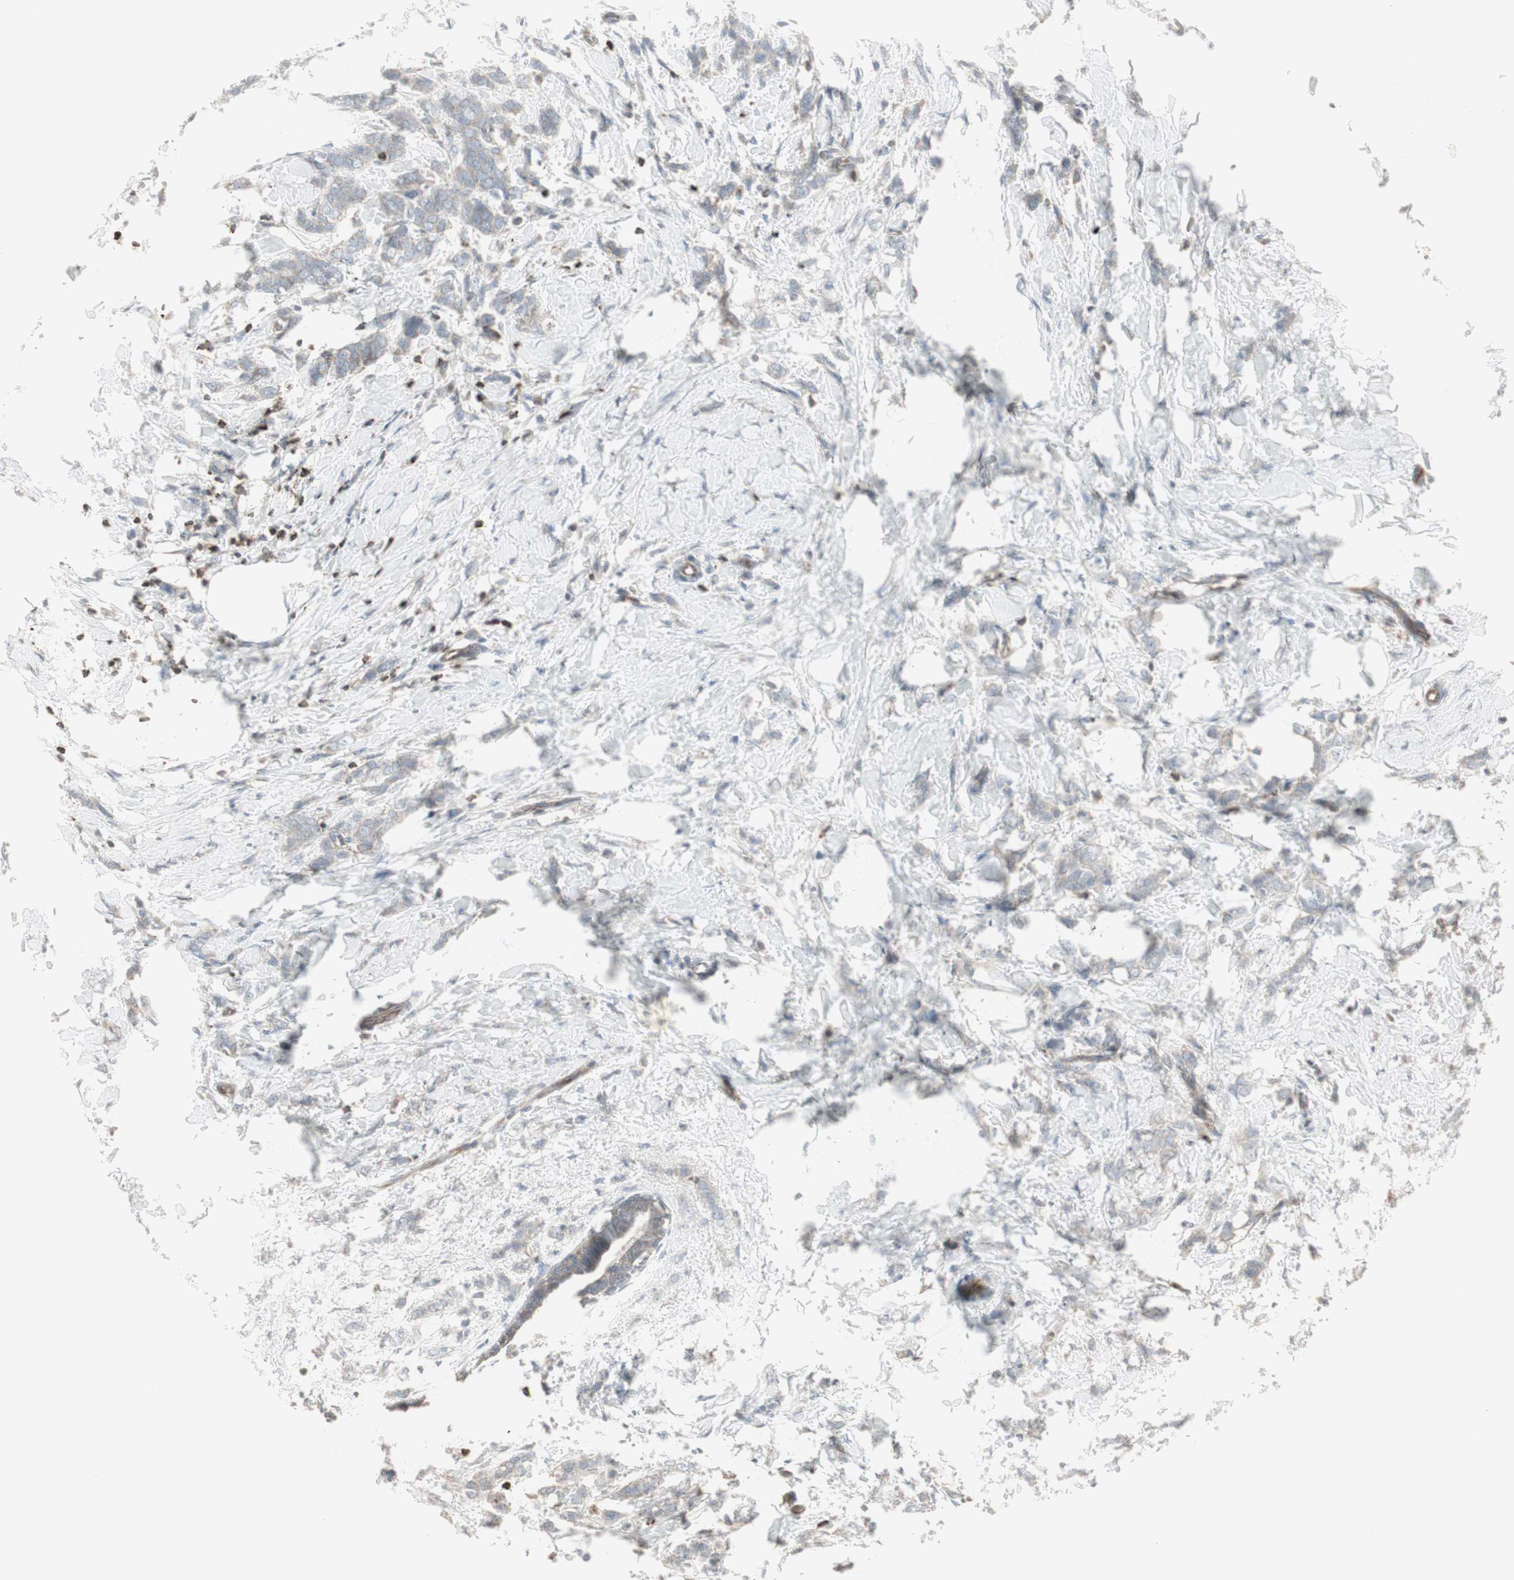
{"staining": {"intensity": "weak", "quantity": "25%-75%", "location": "cytoplasmic/membranous"}, "tissue": "breast cancer", "cell_type": "Tumor cells", "image_type": "cancer", "snomed": [{"axis": "morphology", "description": "Lobular carcinoma, in situ"}, {"axis": "morphology", "description": "Lobular carcinoma"}, {"axis": "topography", "description": "Breast"}], "caption": "The histopathology image reveals staining of breast cancer, revealing weak cytoplasmic/membranous protein staining (brown color) within tumor cells. Nuclei are stained in blue.", "gene": "ARHGEF1", "patient": {"sex": "female", "age": 41}}